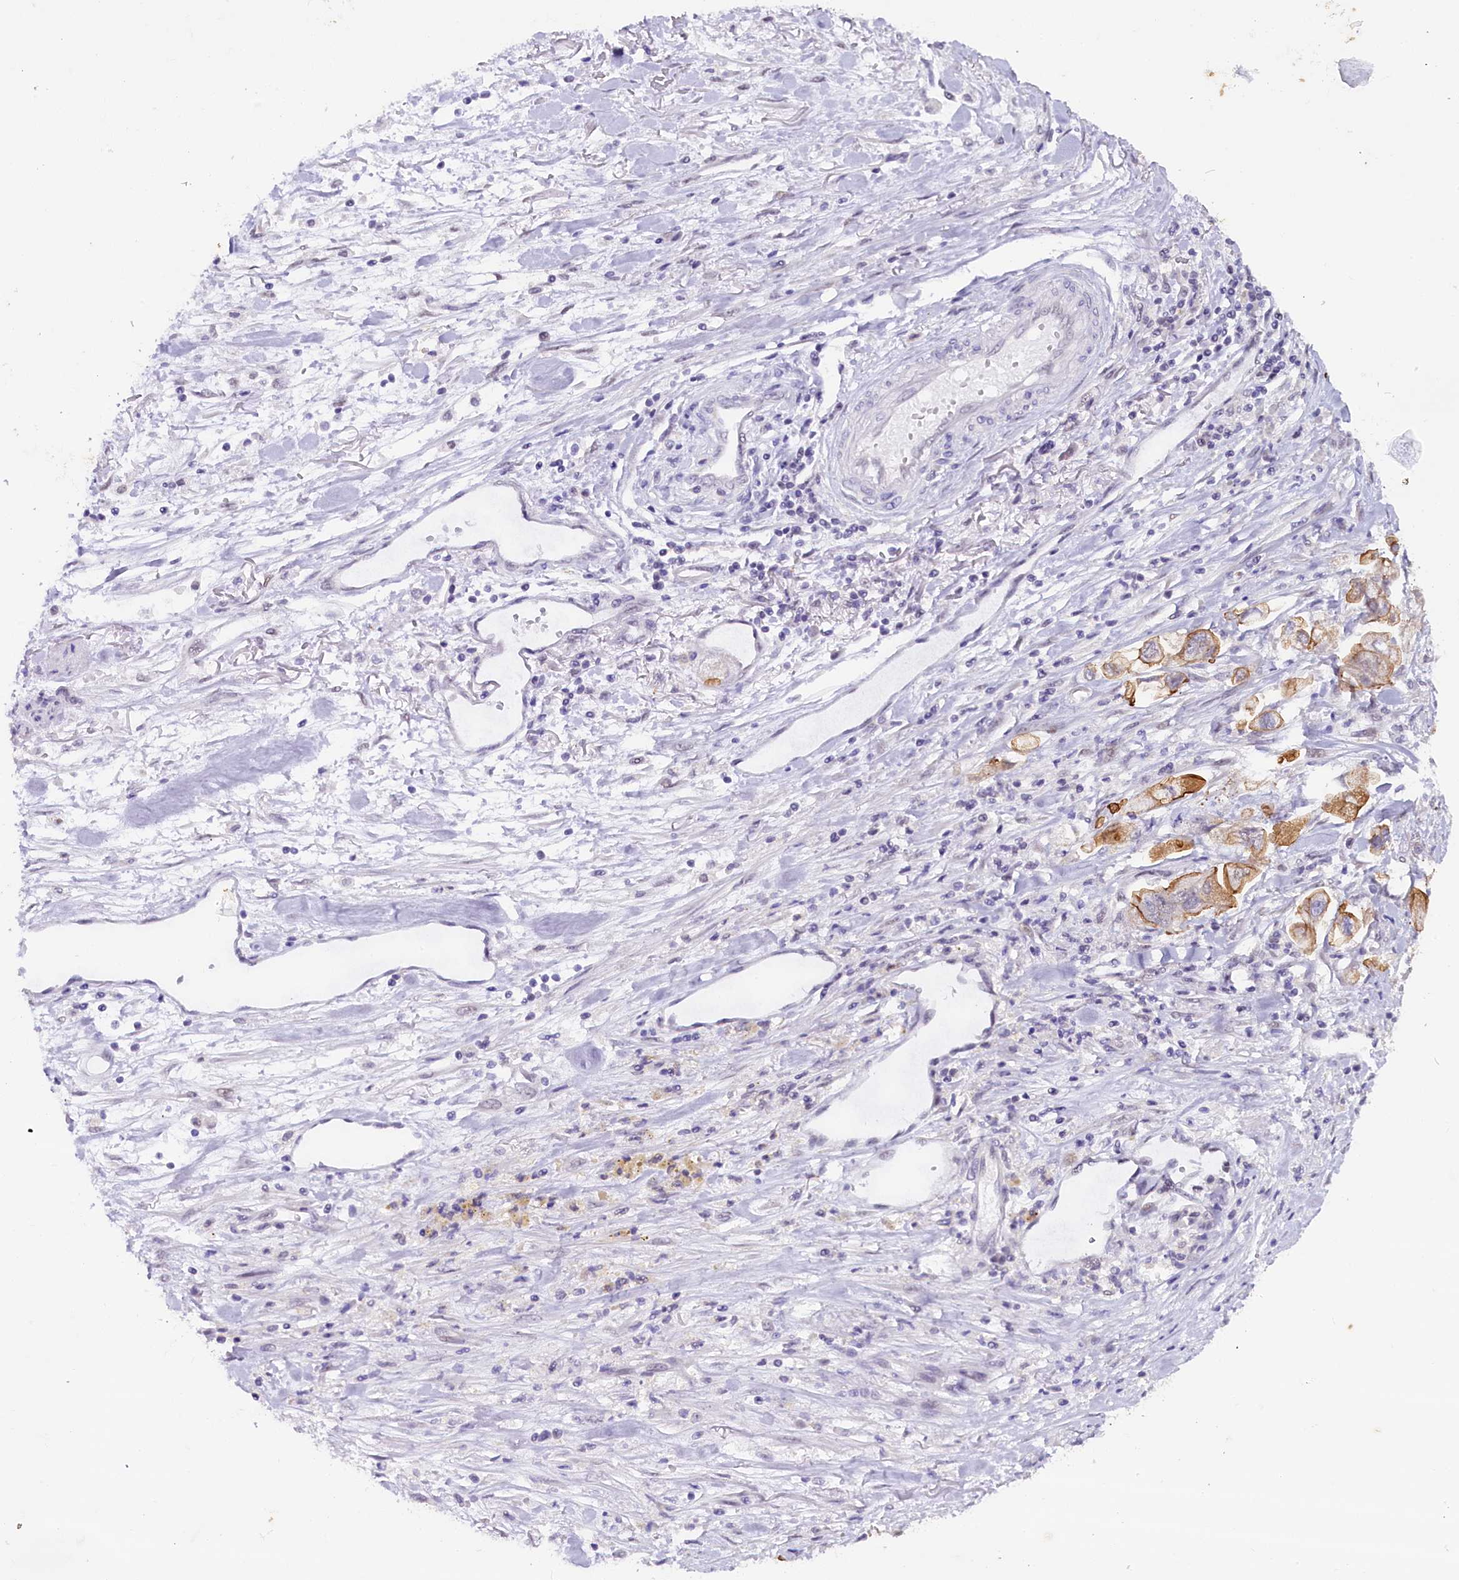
{"staining": {"intensity": "moderate", "quantity": "25%-75%", "location": "cytoplasmic/membranous"}, "tissue": "stomach cancer", "cell_type": "Tumor cells", "image_type": "cancer", "snomed": [{"axis": "morphology", "description": "Adenocarcinoma, NOS"}, {"axis": "topography", "description": "Stomach"}], "caption": "Immunohistochemical staining of human adenocarcinoma (stomach) shows moderate cytoplasmic/membranous protein staining in about 25%-75% of tumor cells.", "gene": "OSGEP", "patient": {"sex": "male", "age": 62}}